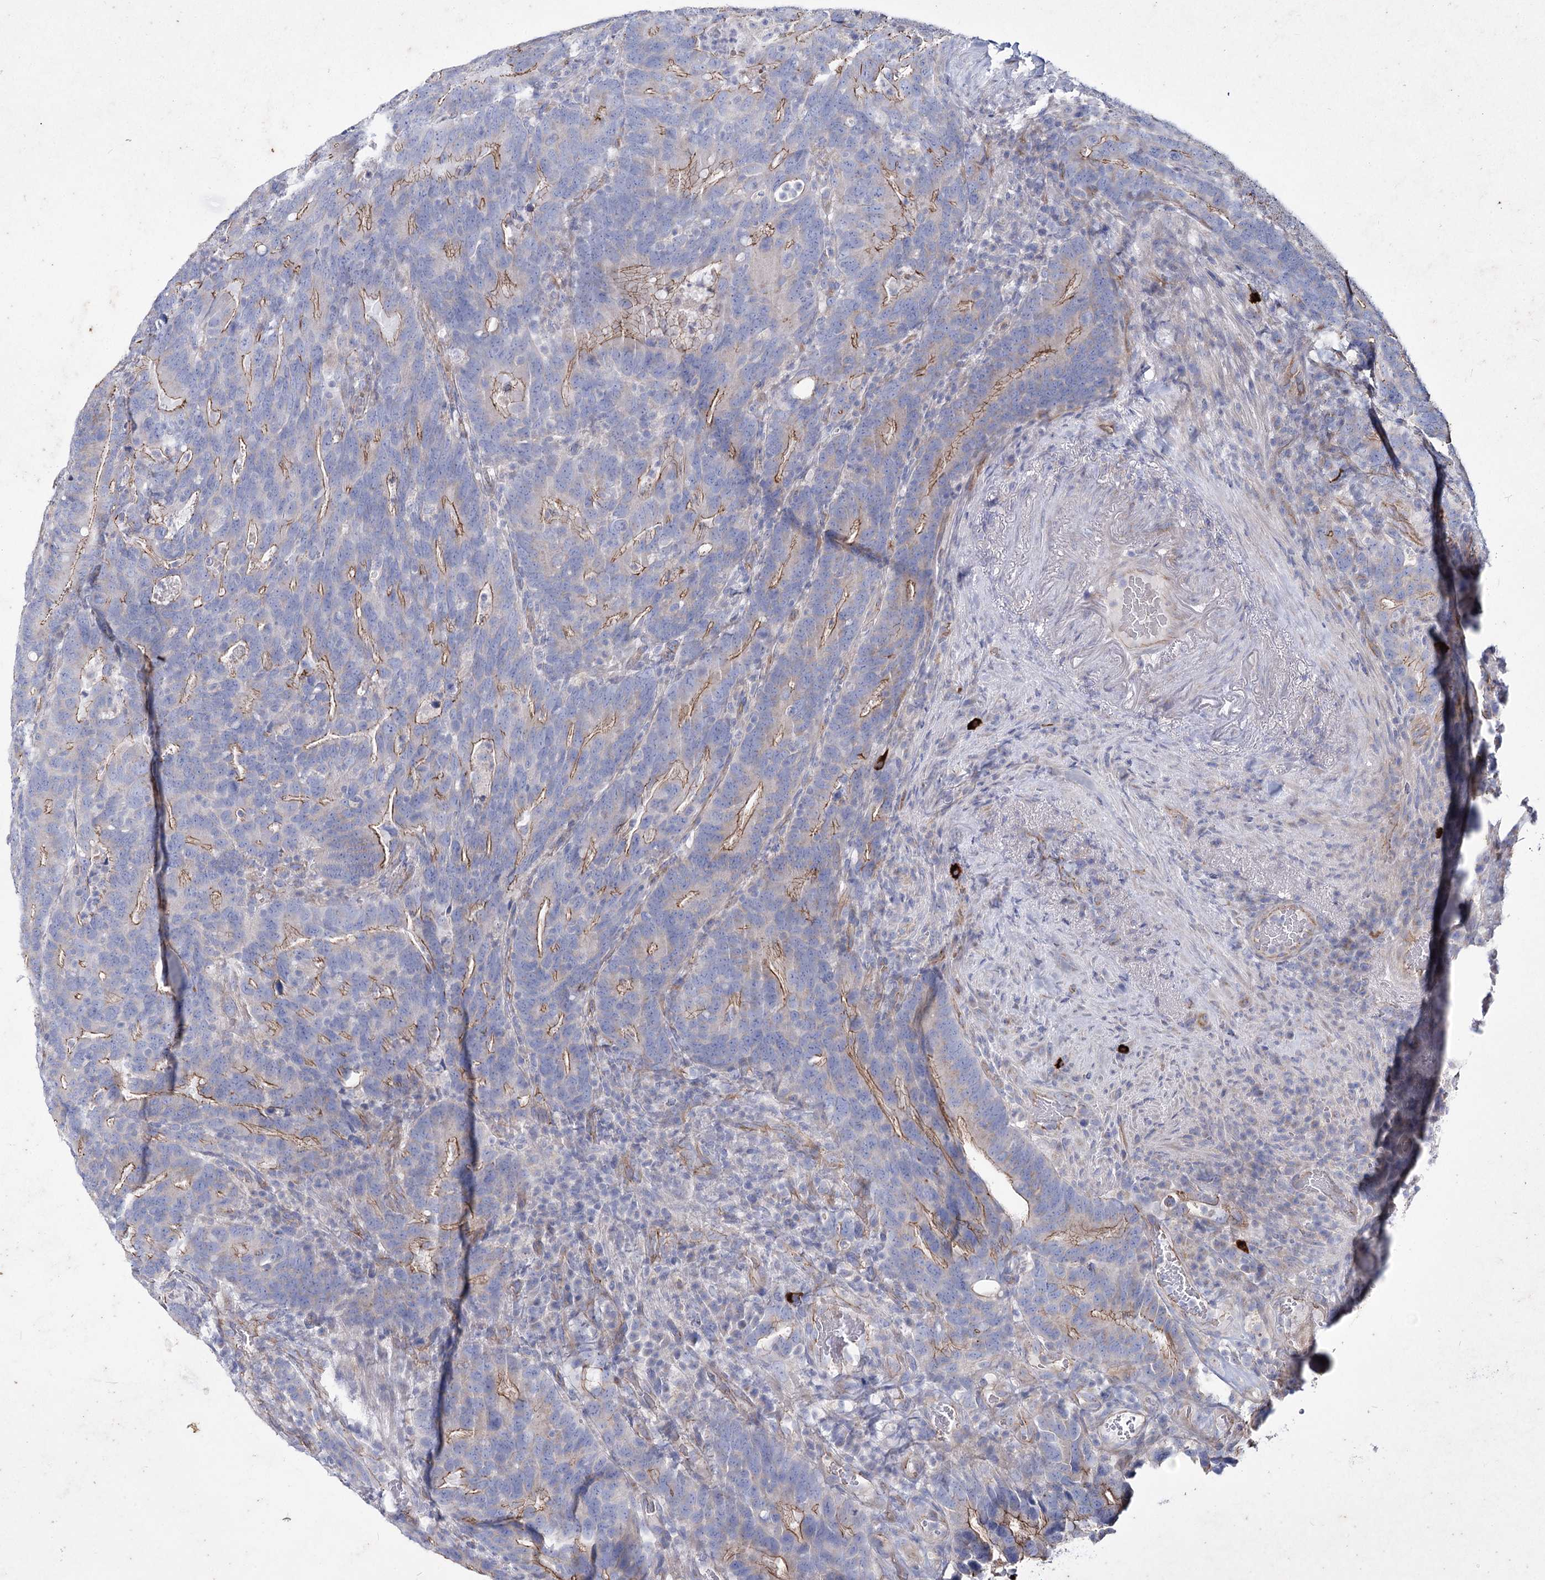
{"staining": {"intensity": "moderate", "quantity": ">75%", "location": "cytoplasmic/membranous"}, "tissue": "colorectal cancer", "cell_type": "Tumor cells", "image_type": "cancer", "snomed": [{"axis": "morphology", "description": "Adenocarcinoma, NOS"}, {"axis": "topography", "description": "Colon"}], "caption": "Immunohistochemical staining of colorectal cancer displays moderate cytoplasmic/membranous protein expression in about >75% of tumor cells.", "gene": "LDLRAD3", "patient": {"sex": "female", "age": 66}}